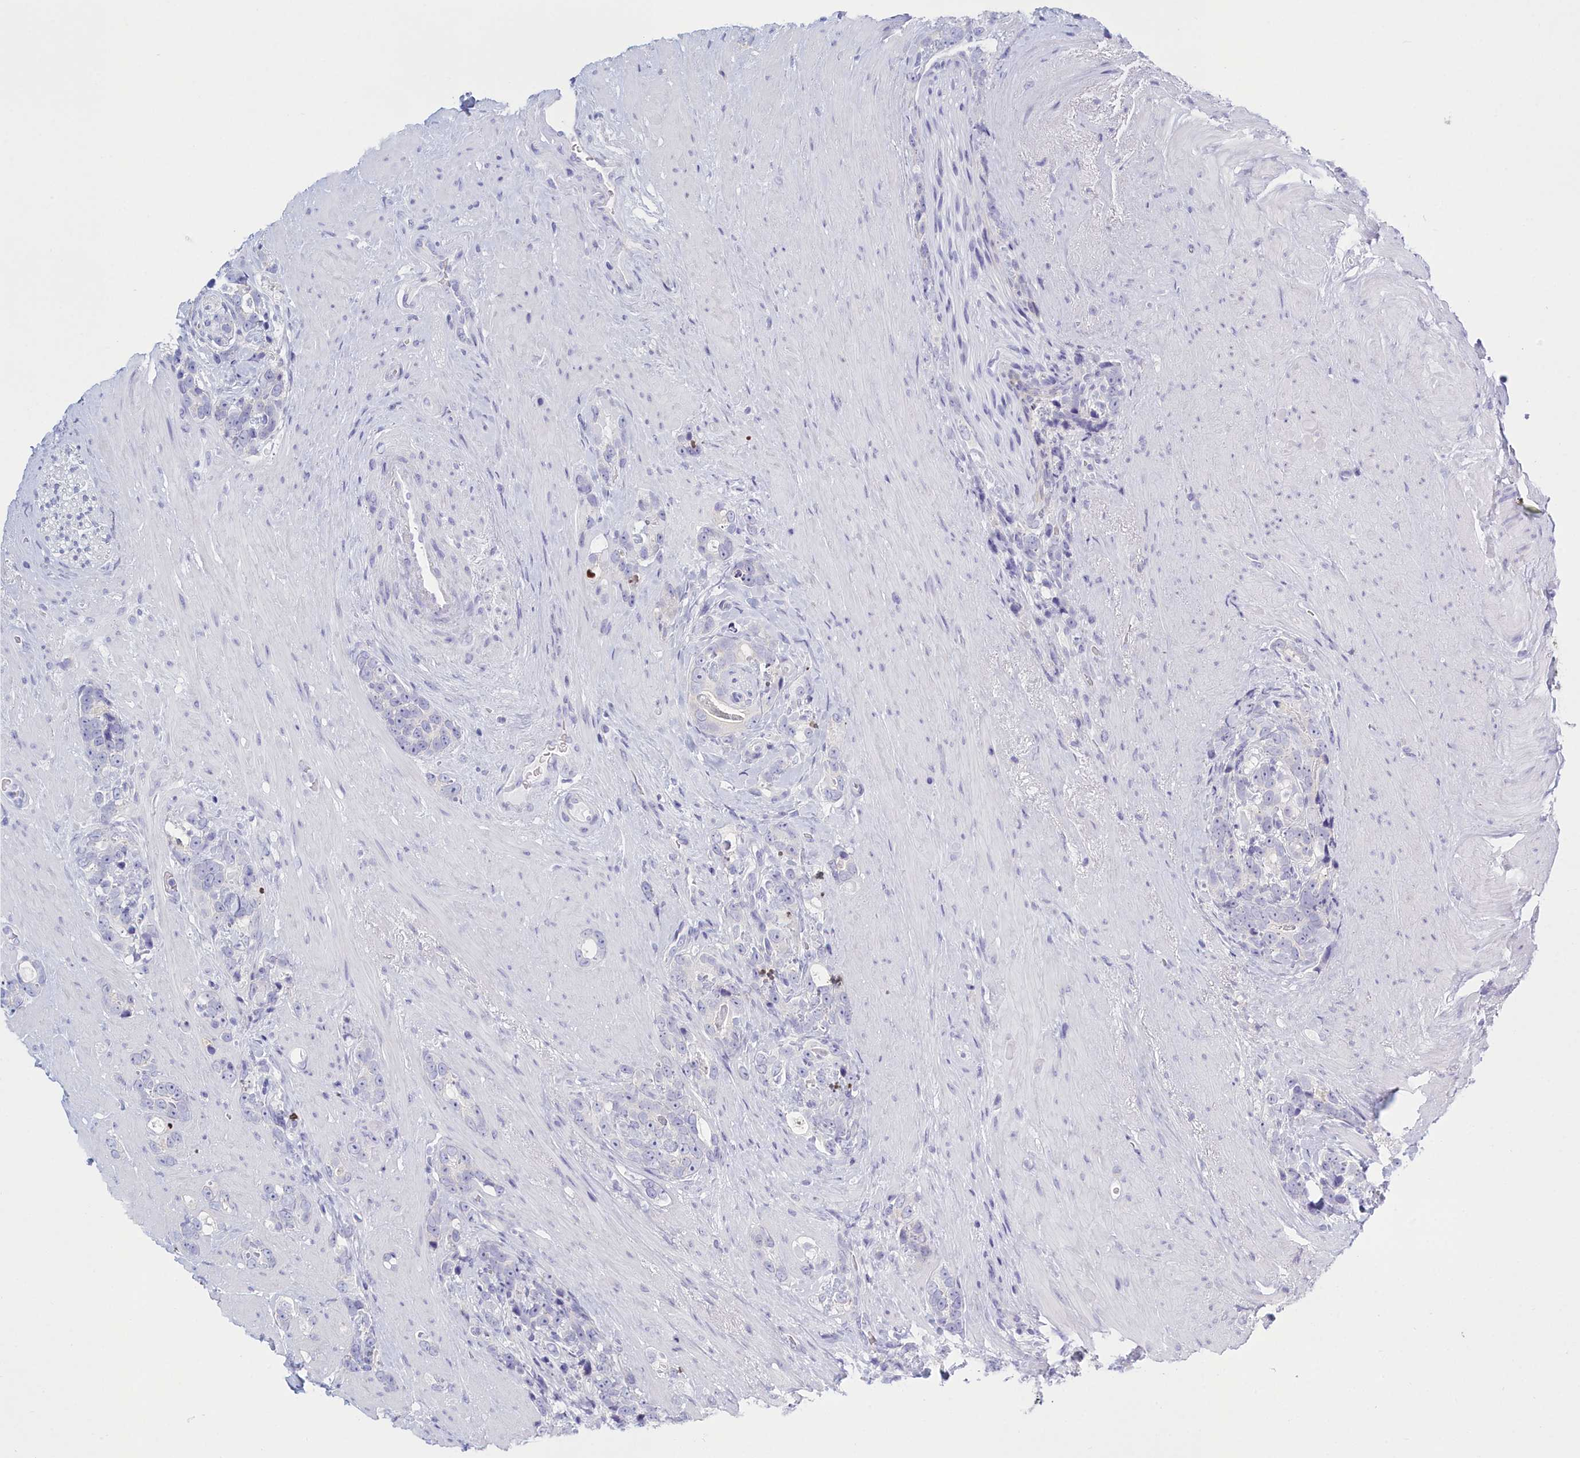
{"staining": {"intensity": "negative", "quantity": "none", "location": "none"}, "tissue": "prostate cancer", "cell_type": "Tumor cells", "image_type": "cancer", "snomed": [{"axis": "morphology", "description": "Adenocarcinoma, High grade"}, {"axis": "topography", "description": "Prostate"}], "caption": "Immunohistochemistry (IHC) of human prostate cancer displays no positivity in tumor cells.", "gene": "TMEM97", "patient": {"sex": "male", "age": 74}}